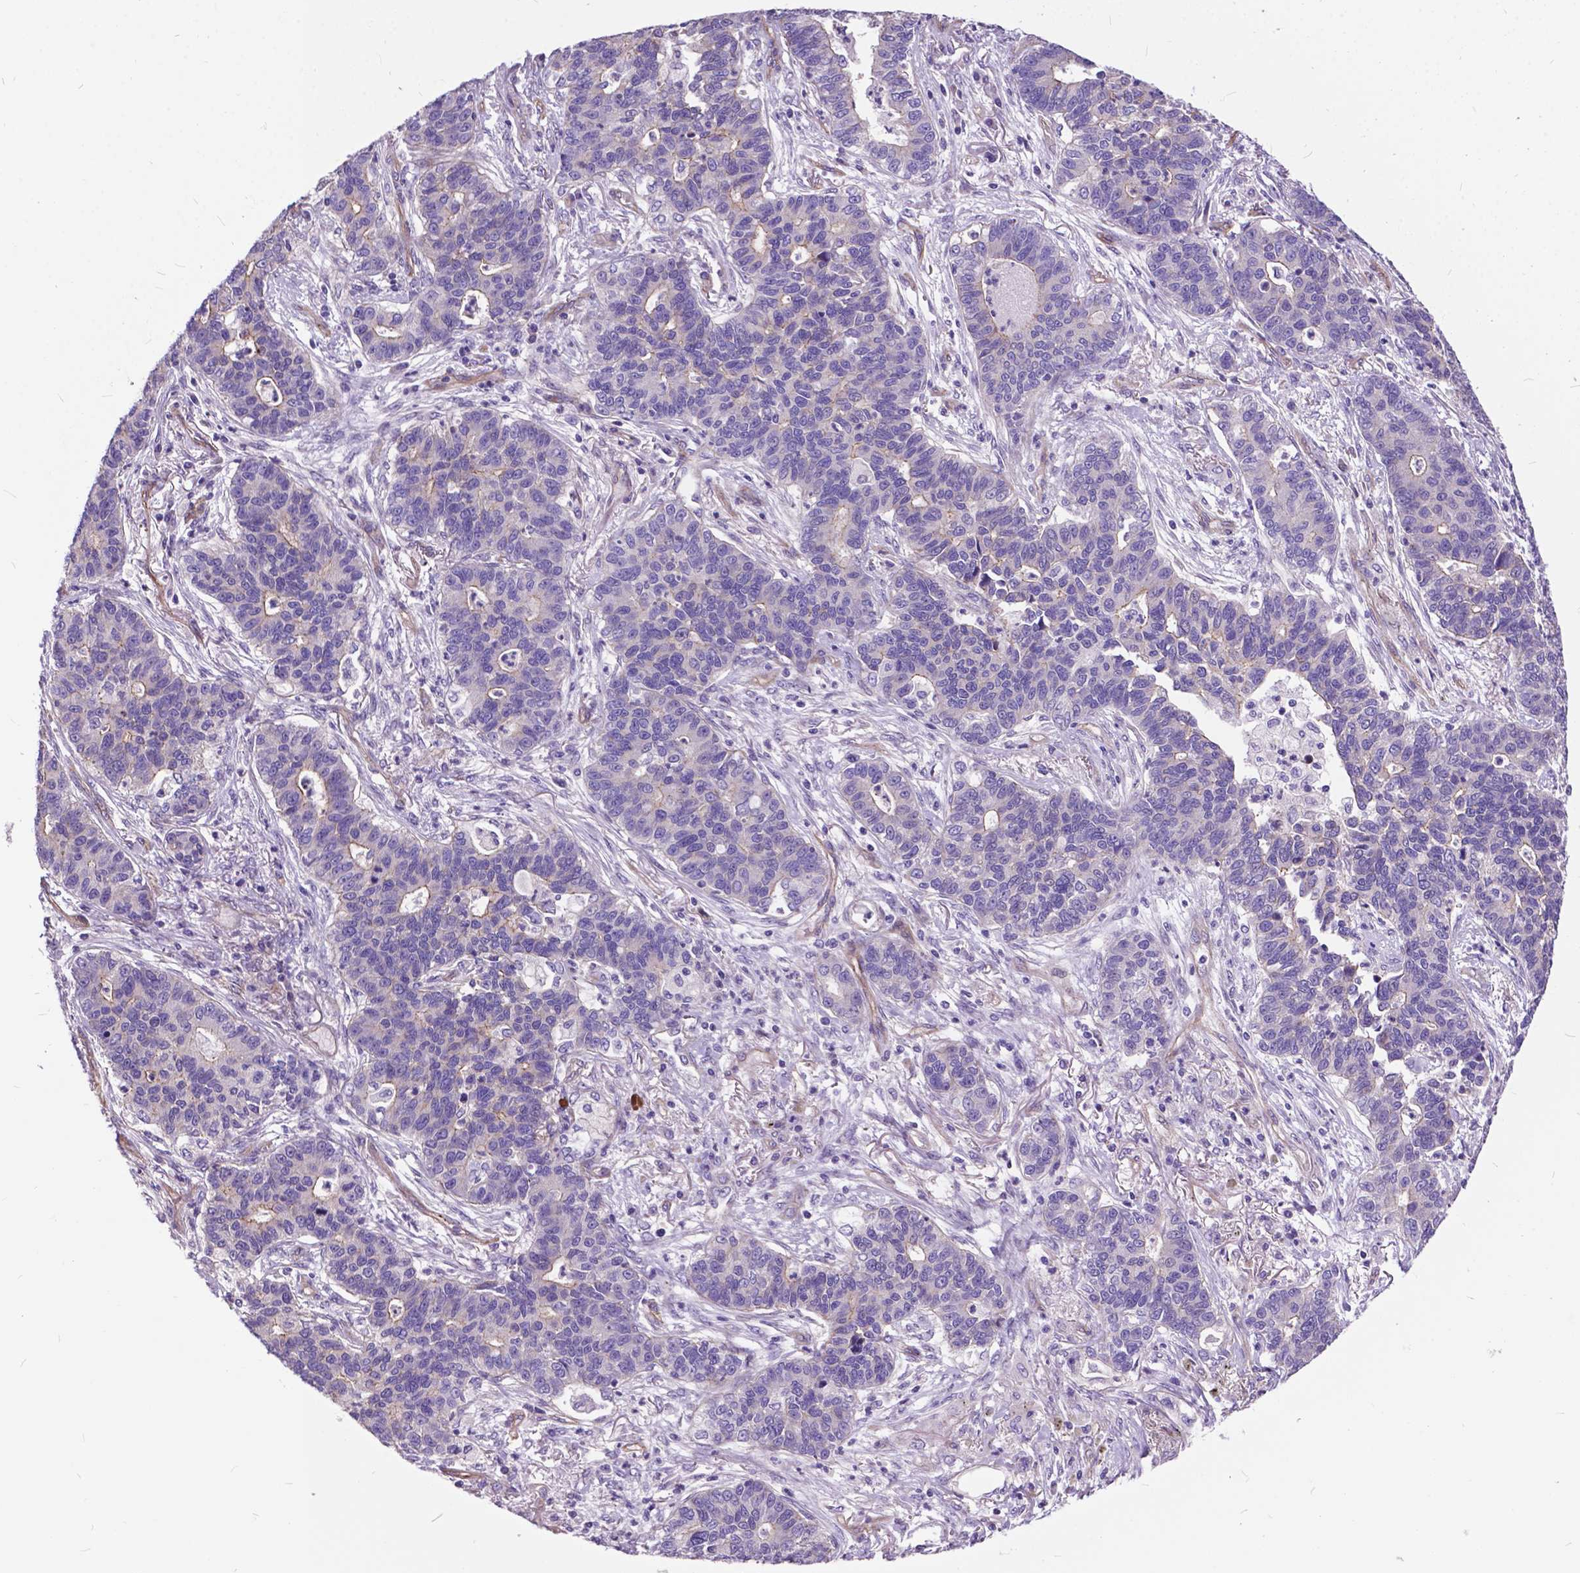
{"staining": {"intensity": "negative", "quantity": "none", "location": "none"}, "tissue": "lung cancer", "cell_type": "Tumor cells", "image_type": "cancer", "snomed": [{"axis": "morphology", "description": "Adenocarcinoma, NOS"}, {"axis": "topography", "description": "Lung"}], "caption": "Tumor cells show no significant positivity in lung cancer (adenocarcinoma).", "gene": "FLT4", "patient": {"sex": "female", "age": 57}}